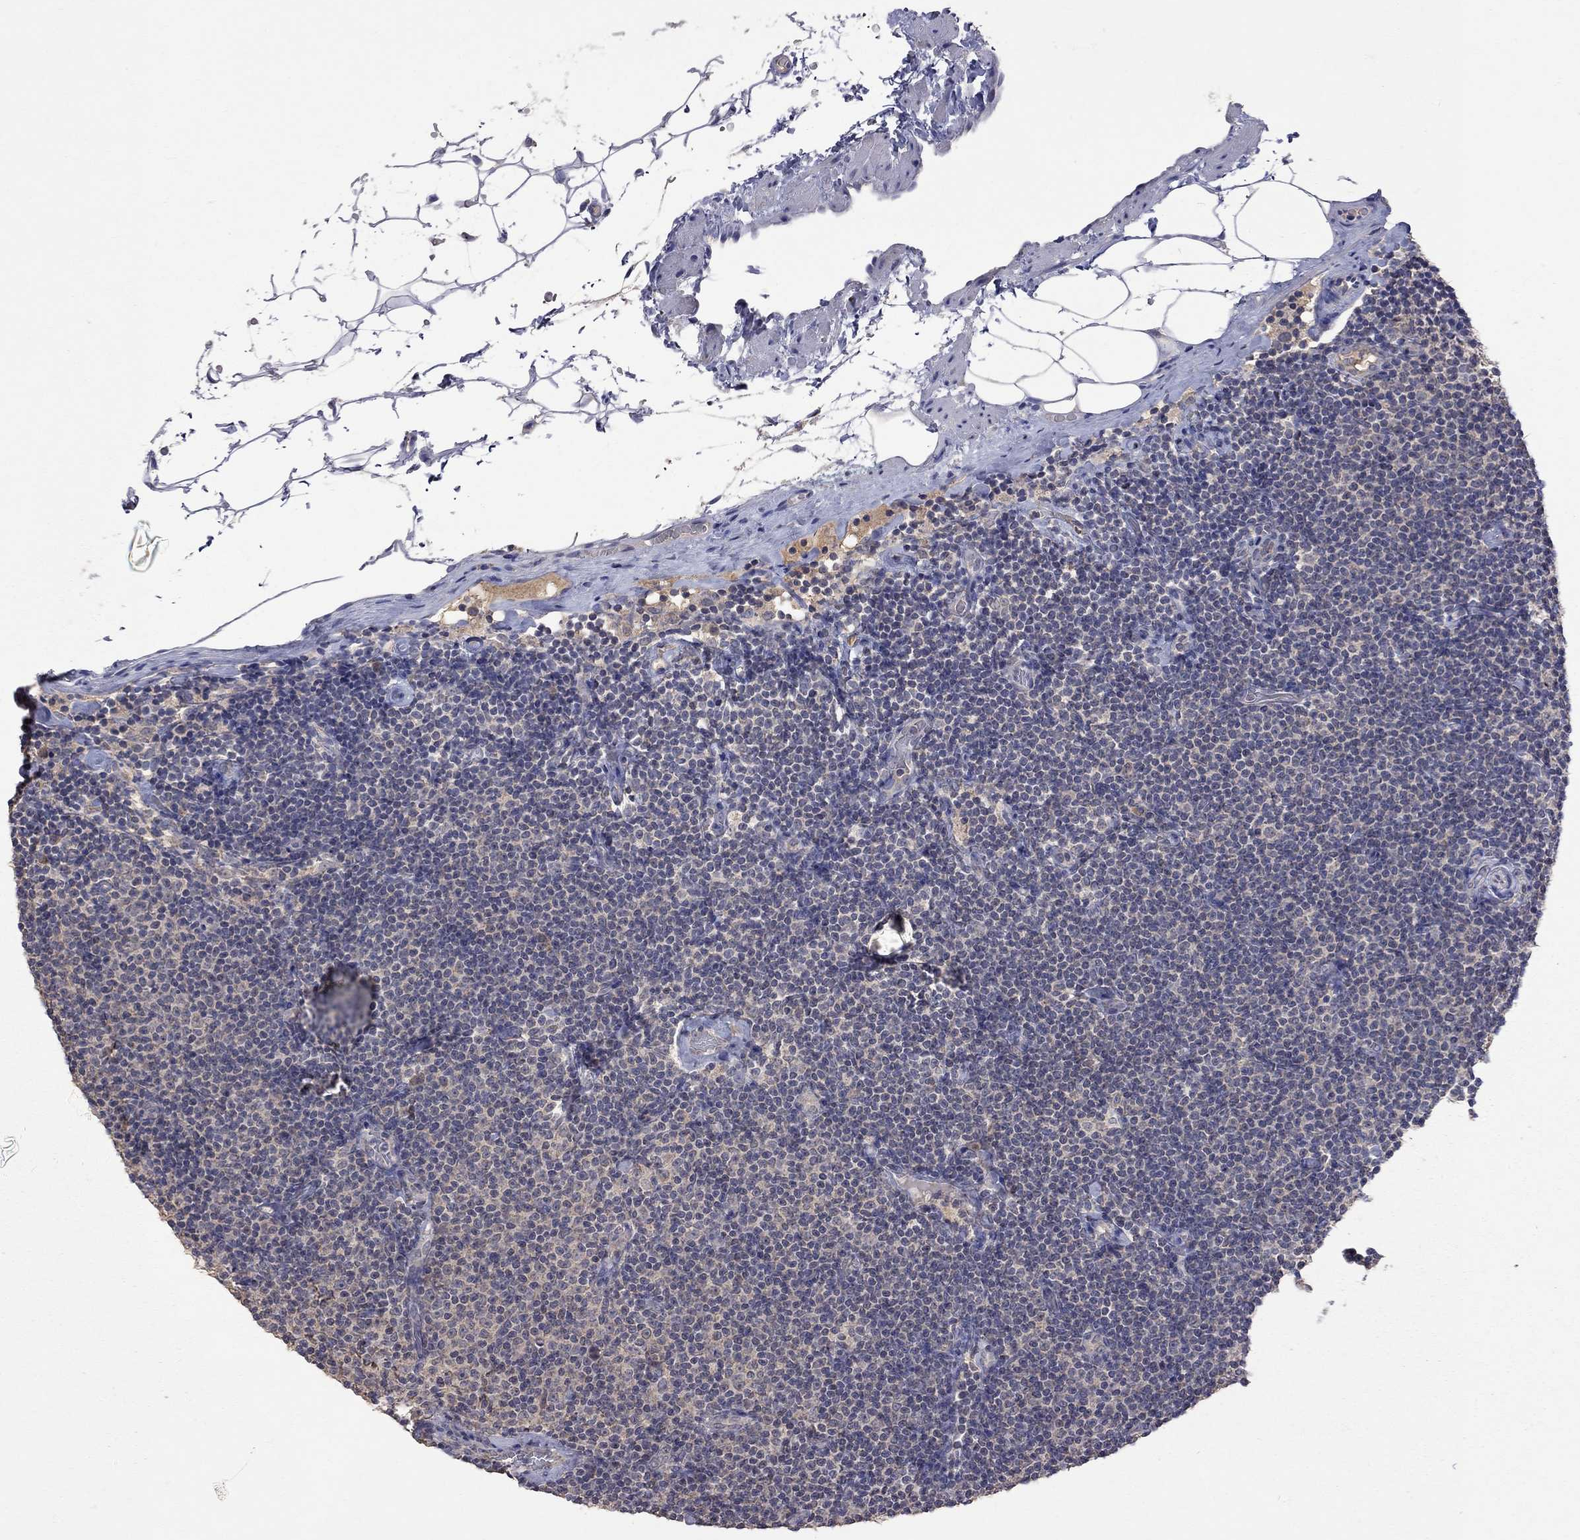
{"staining": {"intensity": "negative", "quantity": "none", "location": "none"}, "tissue": "lymphoma", "cell_type": "Tumor cells", "image_type": "cancer", "snomed": [{"axis": "morphology", "description": "Malignant lymphoma, non-Hodgkin's type, Low grade"}, {"axis": "topography", "description": "Lymph node"}], "caption": "Tumor cells are negative for brown protein staining in low-grade malignant lymphoma, non-Hodgkin's type. (Stains: DAB IHC with hematoxylin counter stain, Microscopy: brightfield microscopy at high magnification).", "gene": "HTR6", "patient": {"sex": "male", "age": 81}}